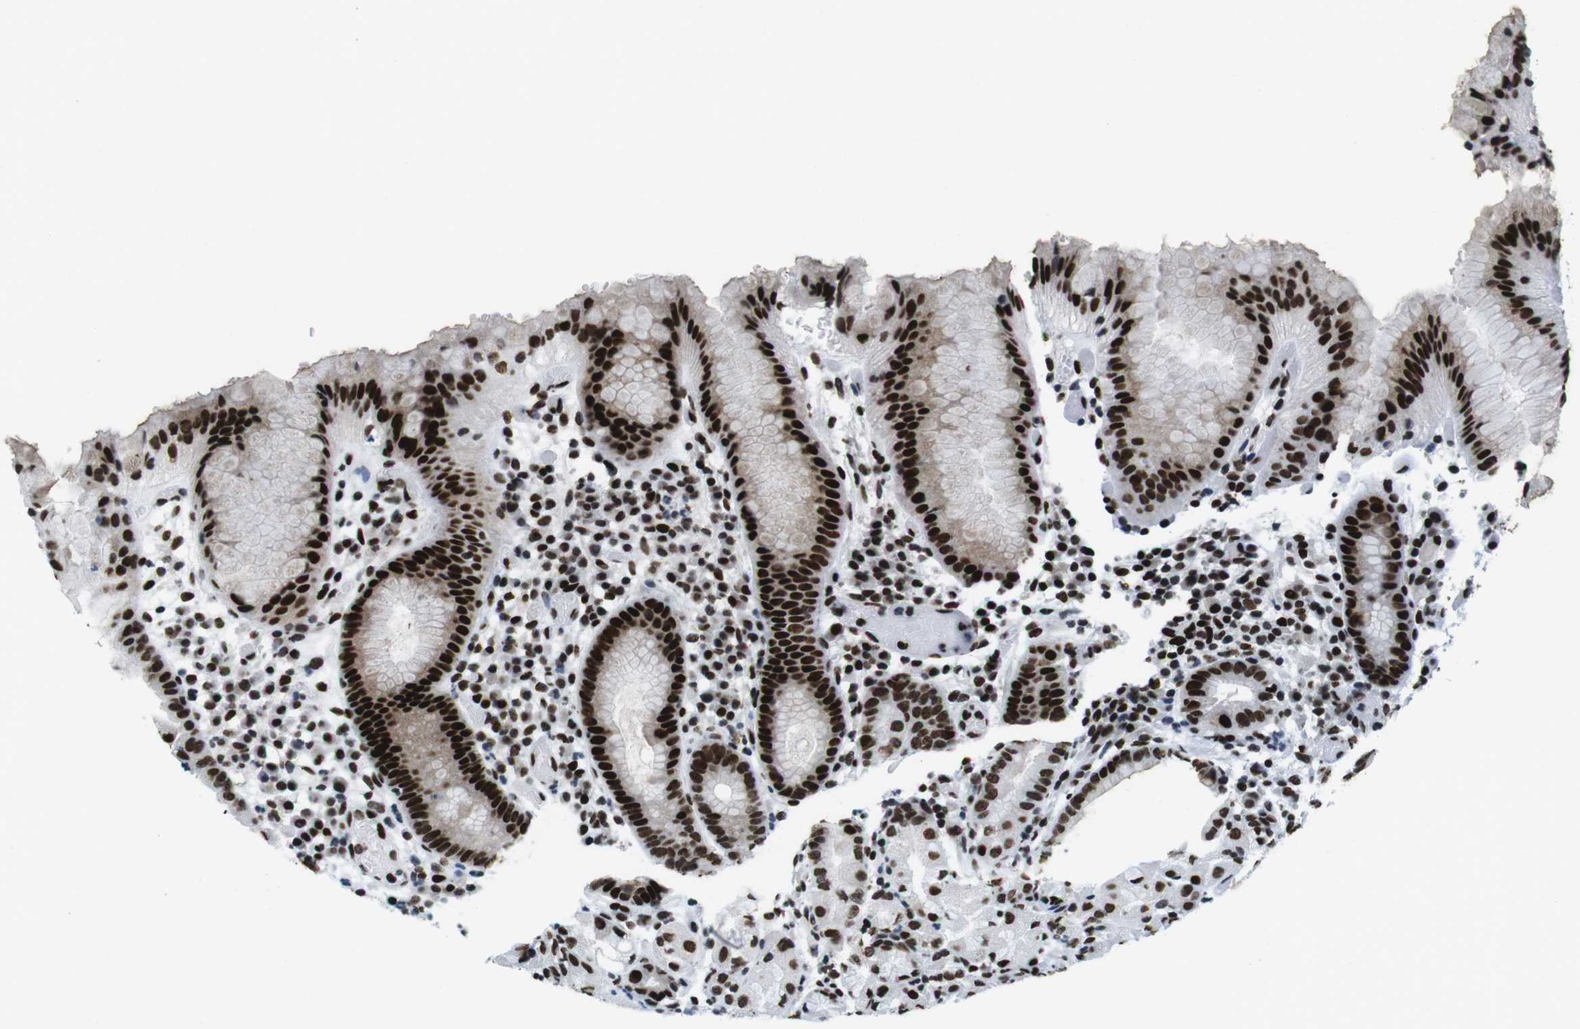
{"staining": {"intensity": "strong", "quantity": ">75%", "location": "nuclear"}, "tissue": "stomach", "cell_type": "Glandular cells", "image_type": "normal", "snomed": [{"axis": "morphology", "description": "Normal tissue, NOS"}, {"axis": "topography", "description": "Stomach"}, {"axis": "topography", "description": "Stomach, lower"}], "caption": "Immunohistochemistry image of benign stomach stained for a protein (brown), which shows high levels of strong nuclear staining in about >75% of glandular cells.", "gene": "CITED2", "patient": {"sex": "female", "age": 75}}